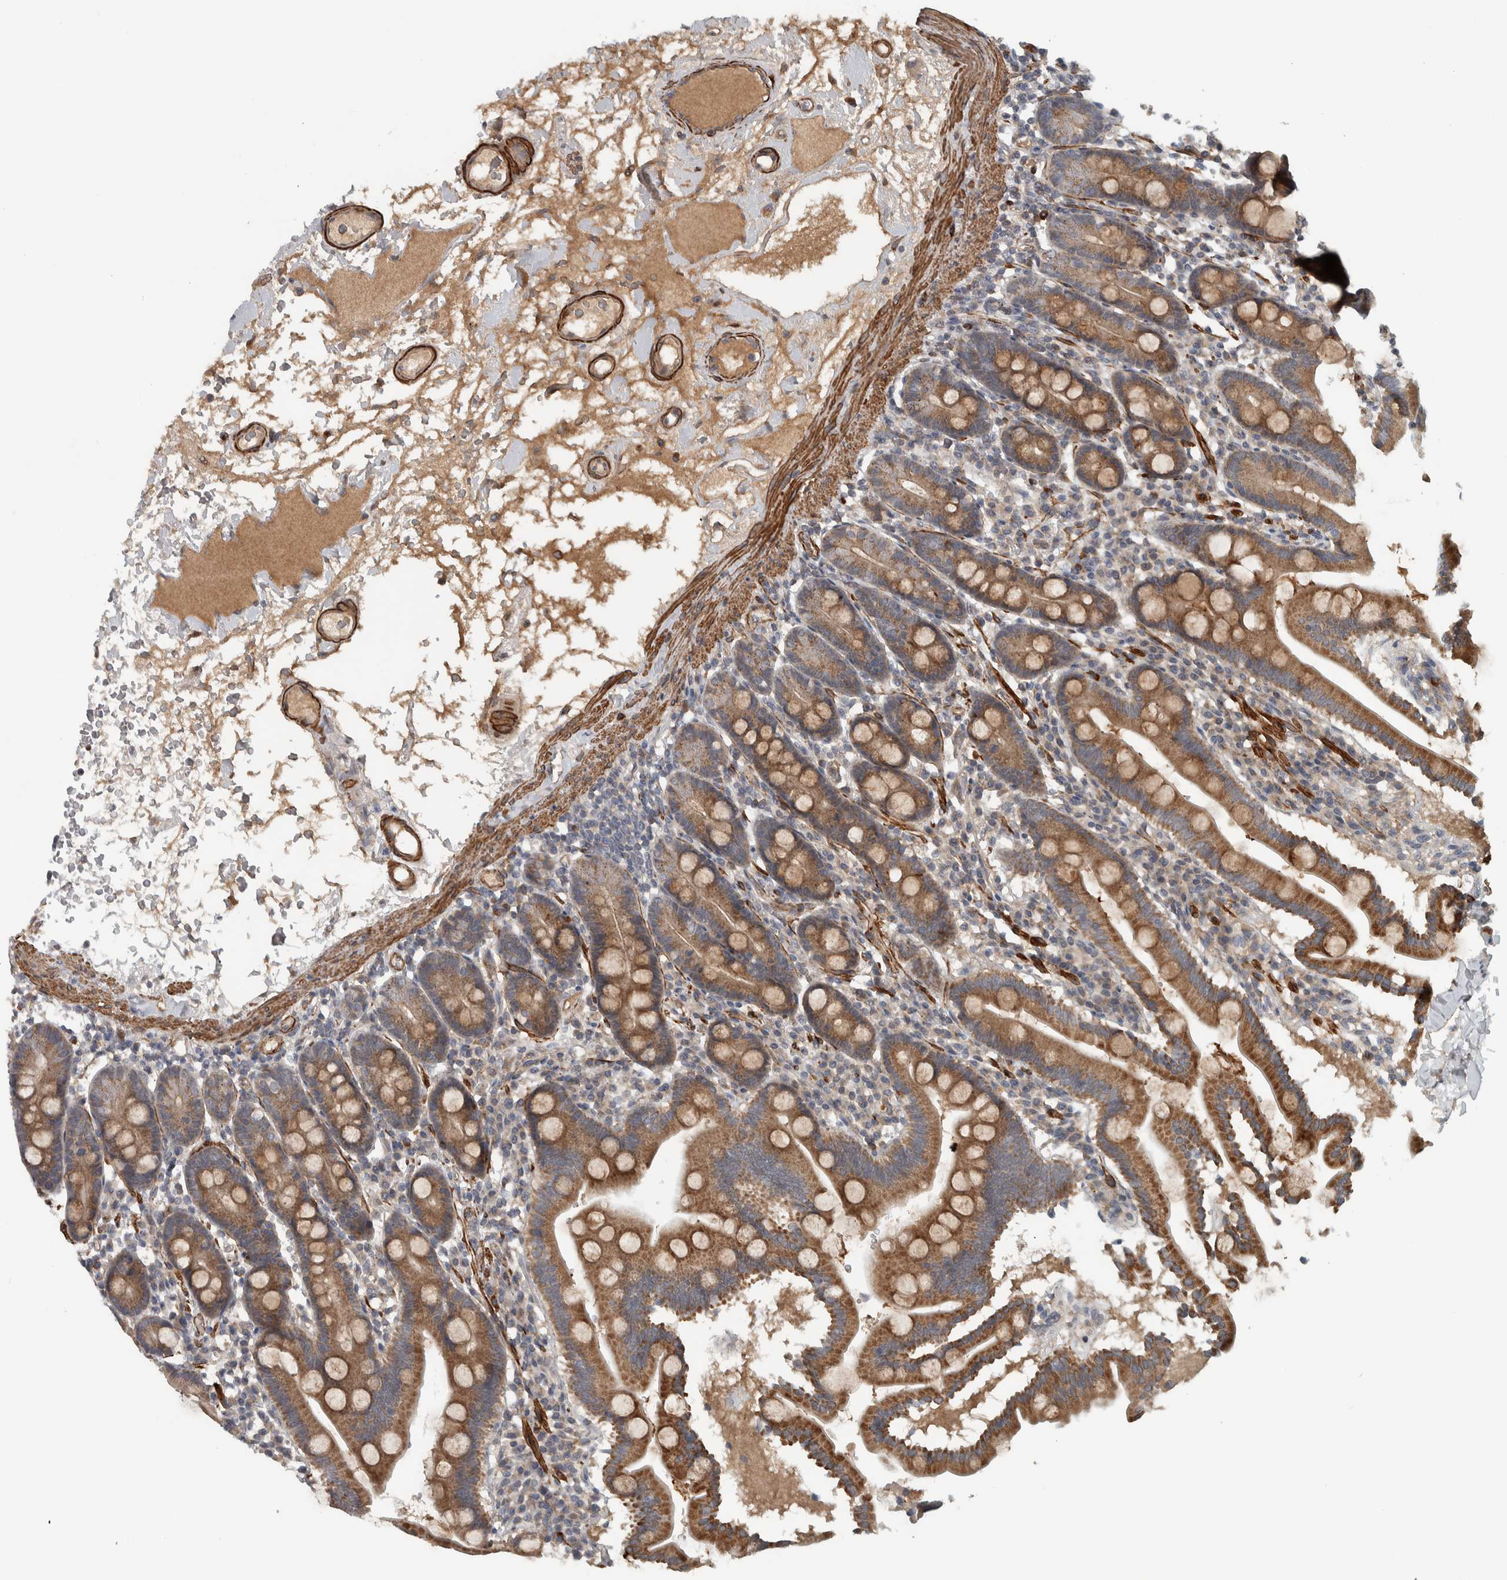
{"staining": {"intensity": "strong", "quantity": ">75%", "location": "cytoplasmic/membranous"}, "tissue": "duodenum", "cell_type": "Glandular cells", "image_type": "normal", "snomed": [{"axis": "morphology", "description": "Normal tissue, NOS"}, {"axis": "topography", "description": "Duodenum"}], "caption": "Immunohistochemical staining of benign duodenum exhibits high levels of strong cytoplasmic/membranous expression in approximately >75% of glandular cells.", "gene": "LBHD1", "patient": {"sex": "male", "age": 50}}